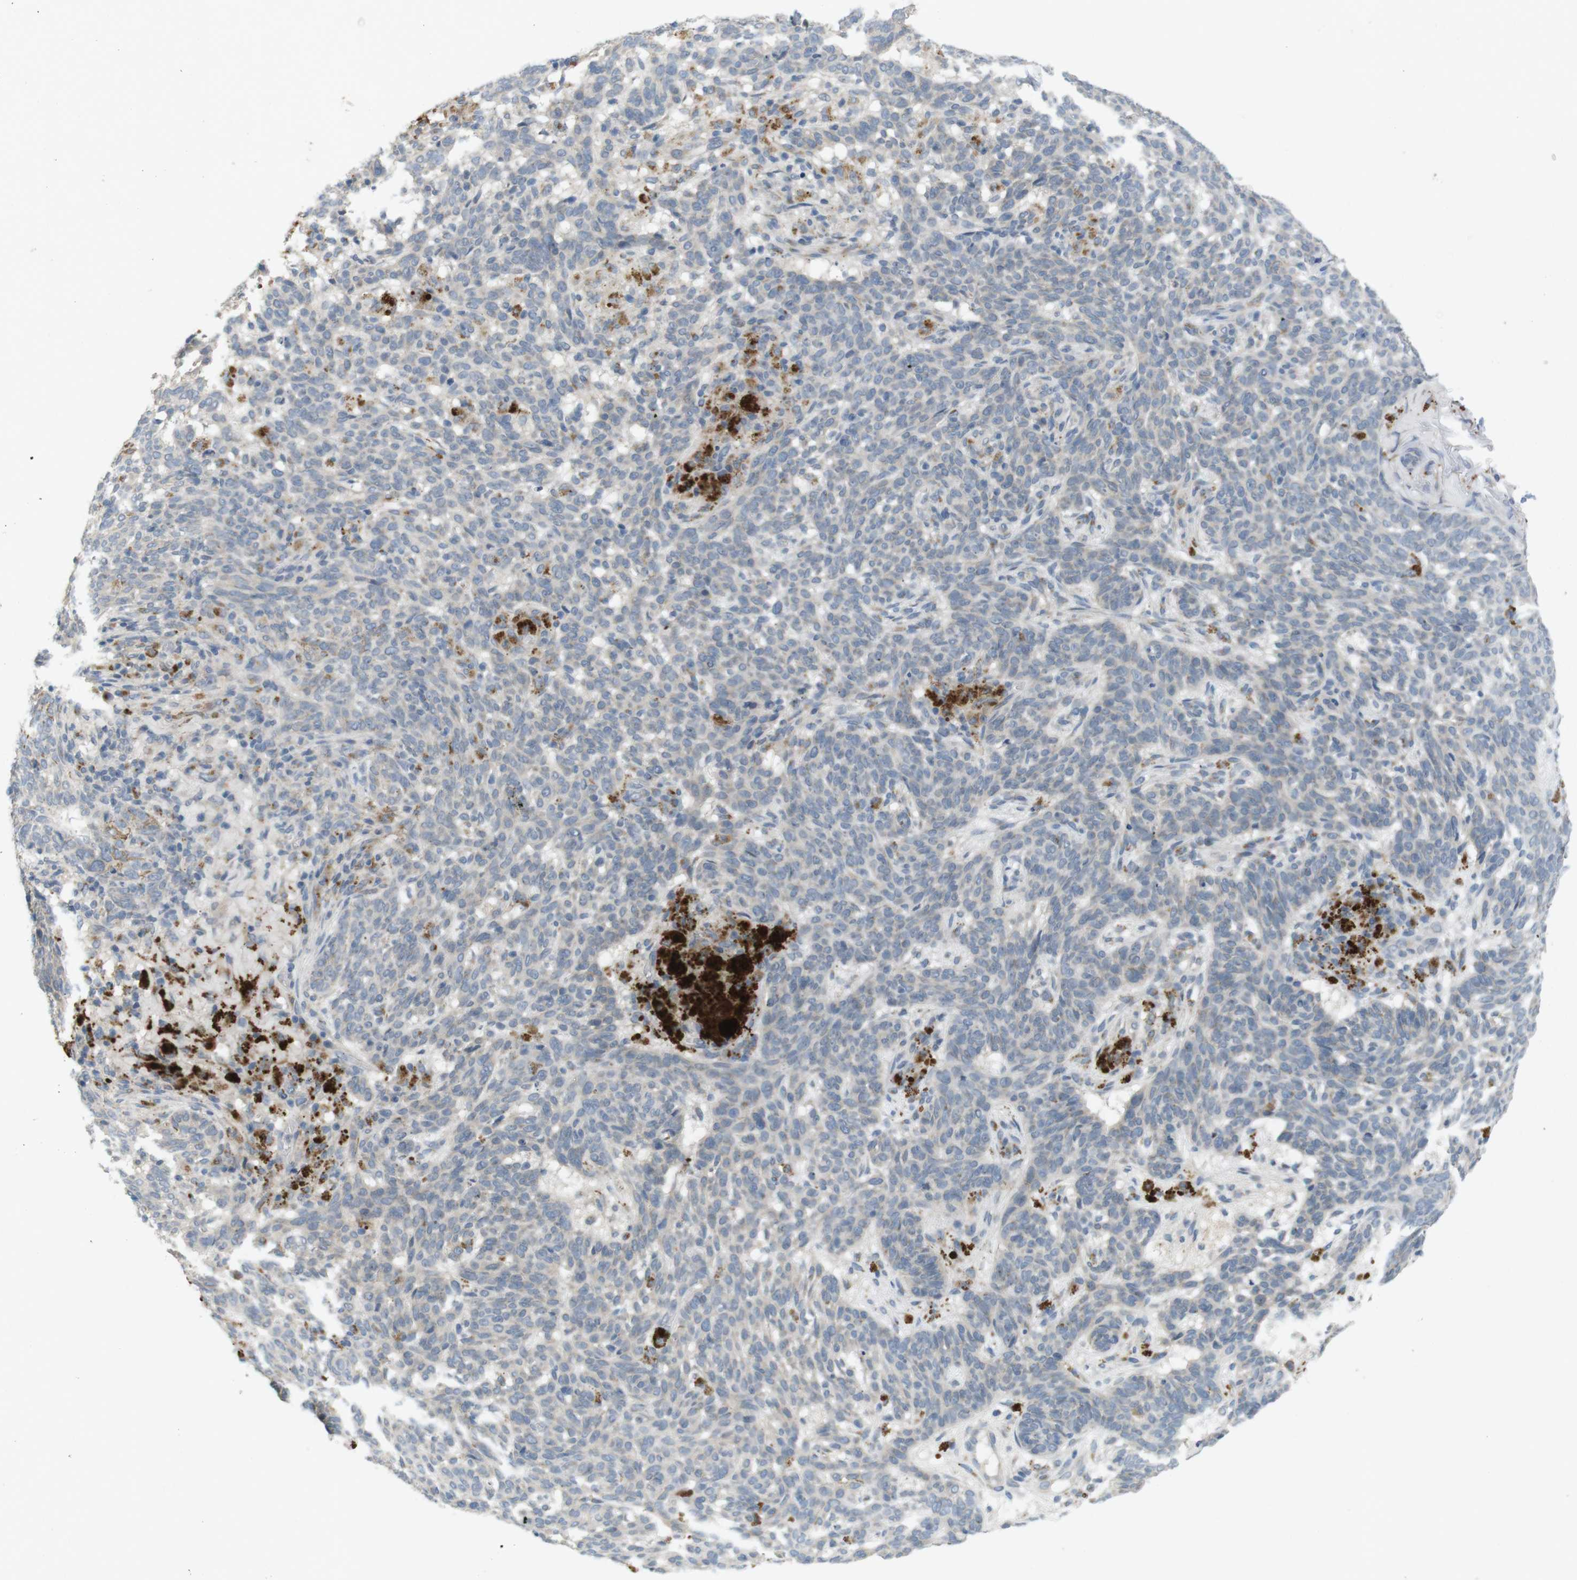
{"staining": {"intensity": "negative", "quantity": "none", "location": "none"}, "tissue": "skin cancer", "cell_type": "Tumor cells", "image_type": "cancer", "snomed": [{"axis": "morphology", "description": "Basal cell carcinoma"}, {"axis": "topography", "description": "Skin"}], "caption": "Immunohistochemistry histopathology image of basal cell carcinoma (skin) stained for a protein (brown), which shows no positivity in tumor cells. The staining is performed using DAB (3,3'-diaminobenzidine) brown chromogen with nuclei counter-stained in using hematoxylin.", "gene": "YIPF3", "patient": {"sex": "male", "age": 85}}